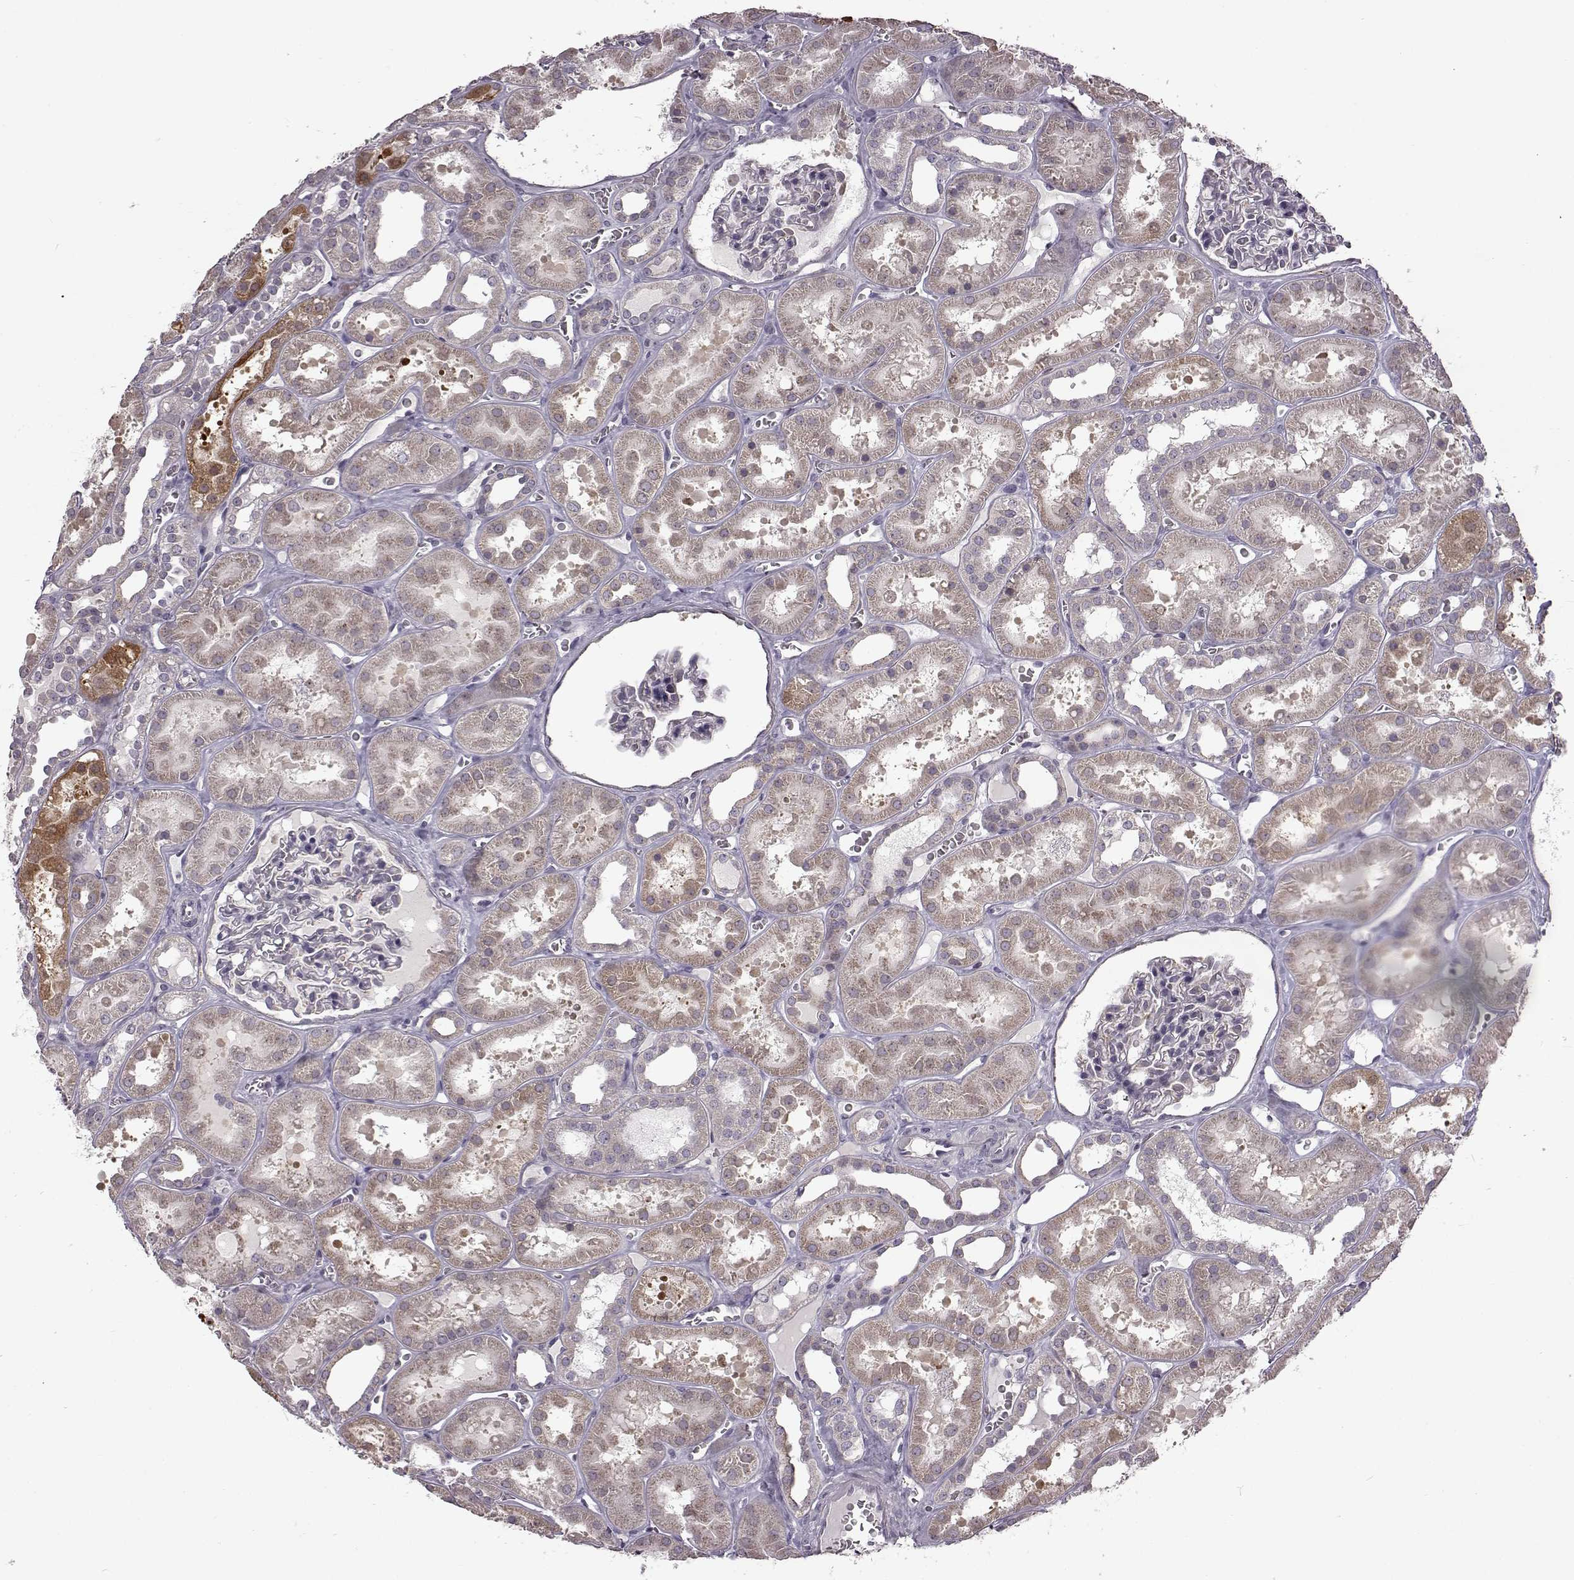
{"staining": {"intensity": "negative", "quantity": "none", "location": "none"}, "tissue": "kidney", "cell_type": "Cells in glomeruli", "image_type": "normal", "snomed": [{"axis": "morphology", "description": "Normal tissue, NOS"}, {"axis": "topography", "description": "Kidney"}], "caption": "Immunohistochemical staining of normal kidney shows no significant positivity in cells in glomeruli. The staining is performed using DAB brown chromogen with nuclei counter-stained in using hematoxylin.", "gene": "B3GNT6", "patient": {"sex": "female", "age": 41}}